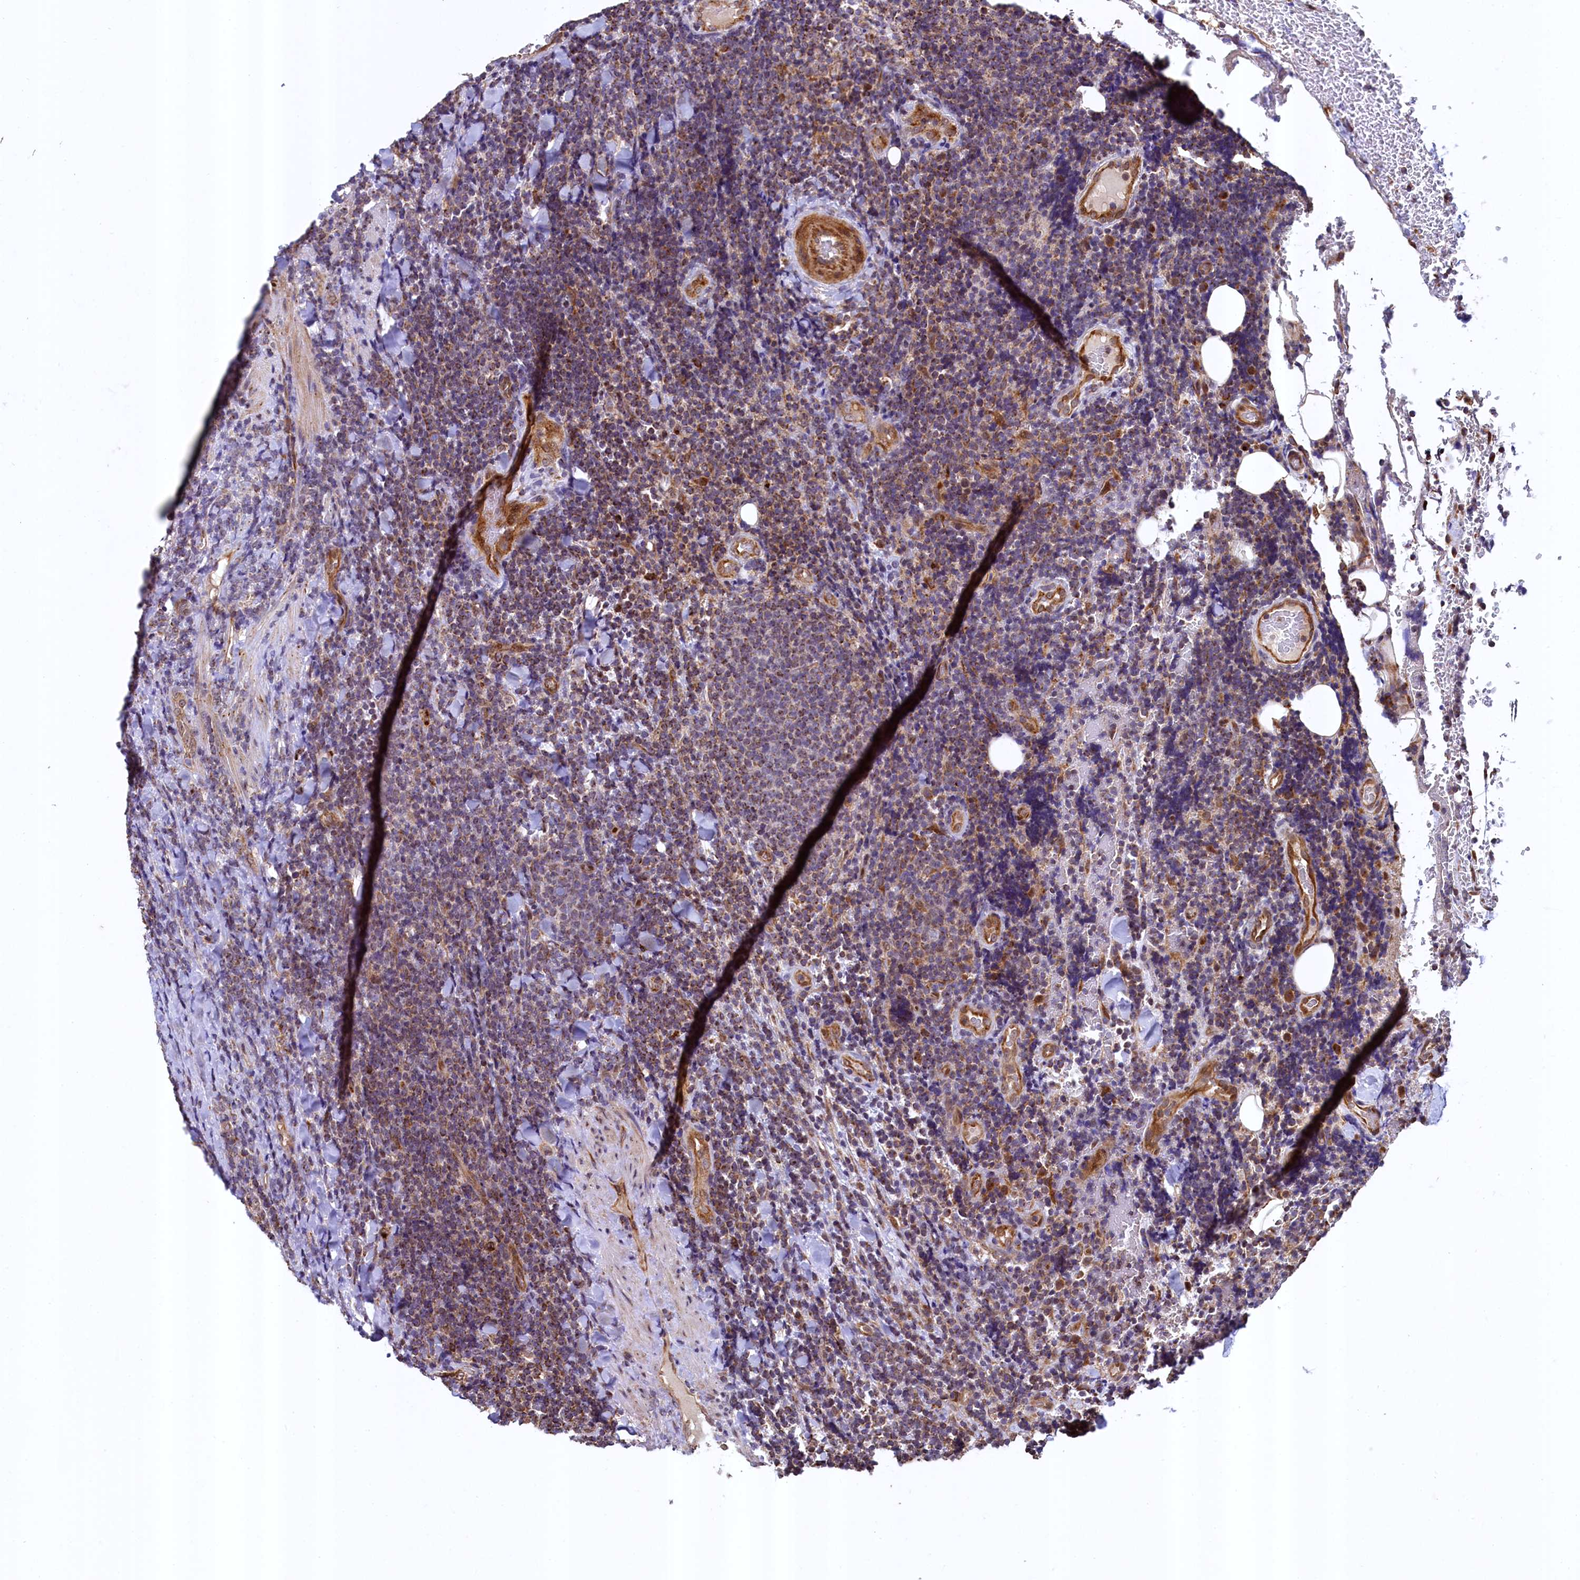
{"staining": {"intensity": "moderate", "quantity": ">75%", "location": "cytoplasmic/membranous"}, "tissue": "lymphoma", "cell_type": "Tumor cells", "image_type": "cancer", "snomed": [{"axis": "morphology", "description": "Malignant lymphoma, non-Hodgkin's type, Low grade"}, {"axis": "topography", "description": "Lymph node"}], "caption": "DAB (3,3'-diaminobenzidine) immunohistochemical staining of lymphoma reveals moderate cytoplasmic/membranous protein staining in about >75% of tumor cells.", "gene": "ZNF577", "patient": {"sex": "male", "age": 66}}